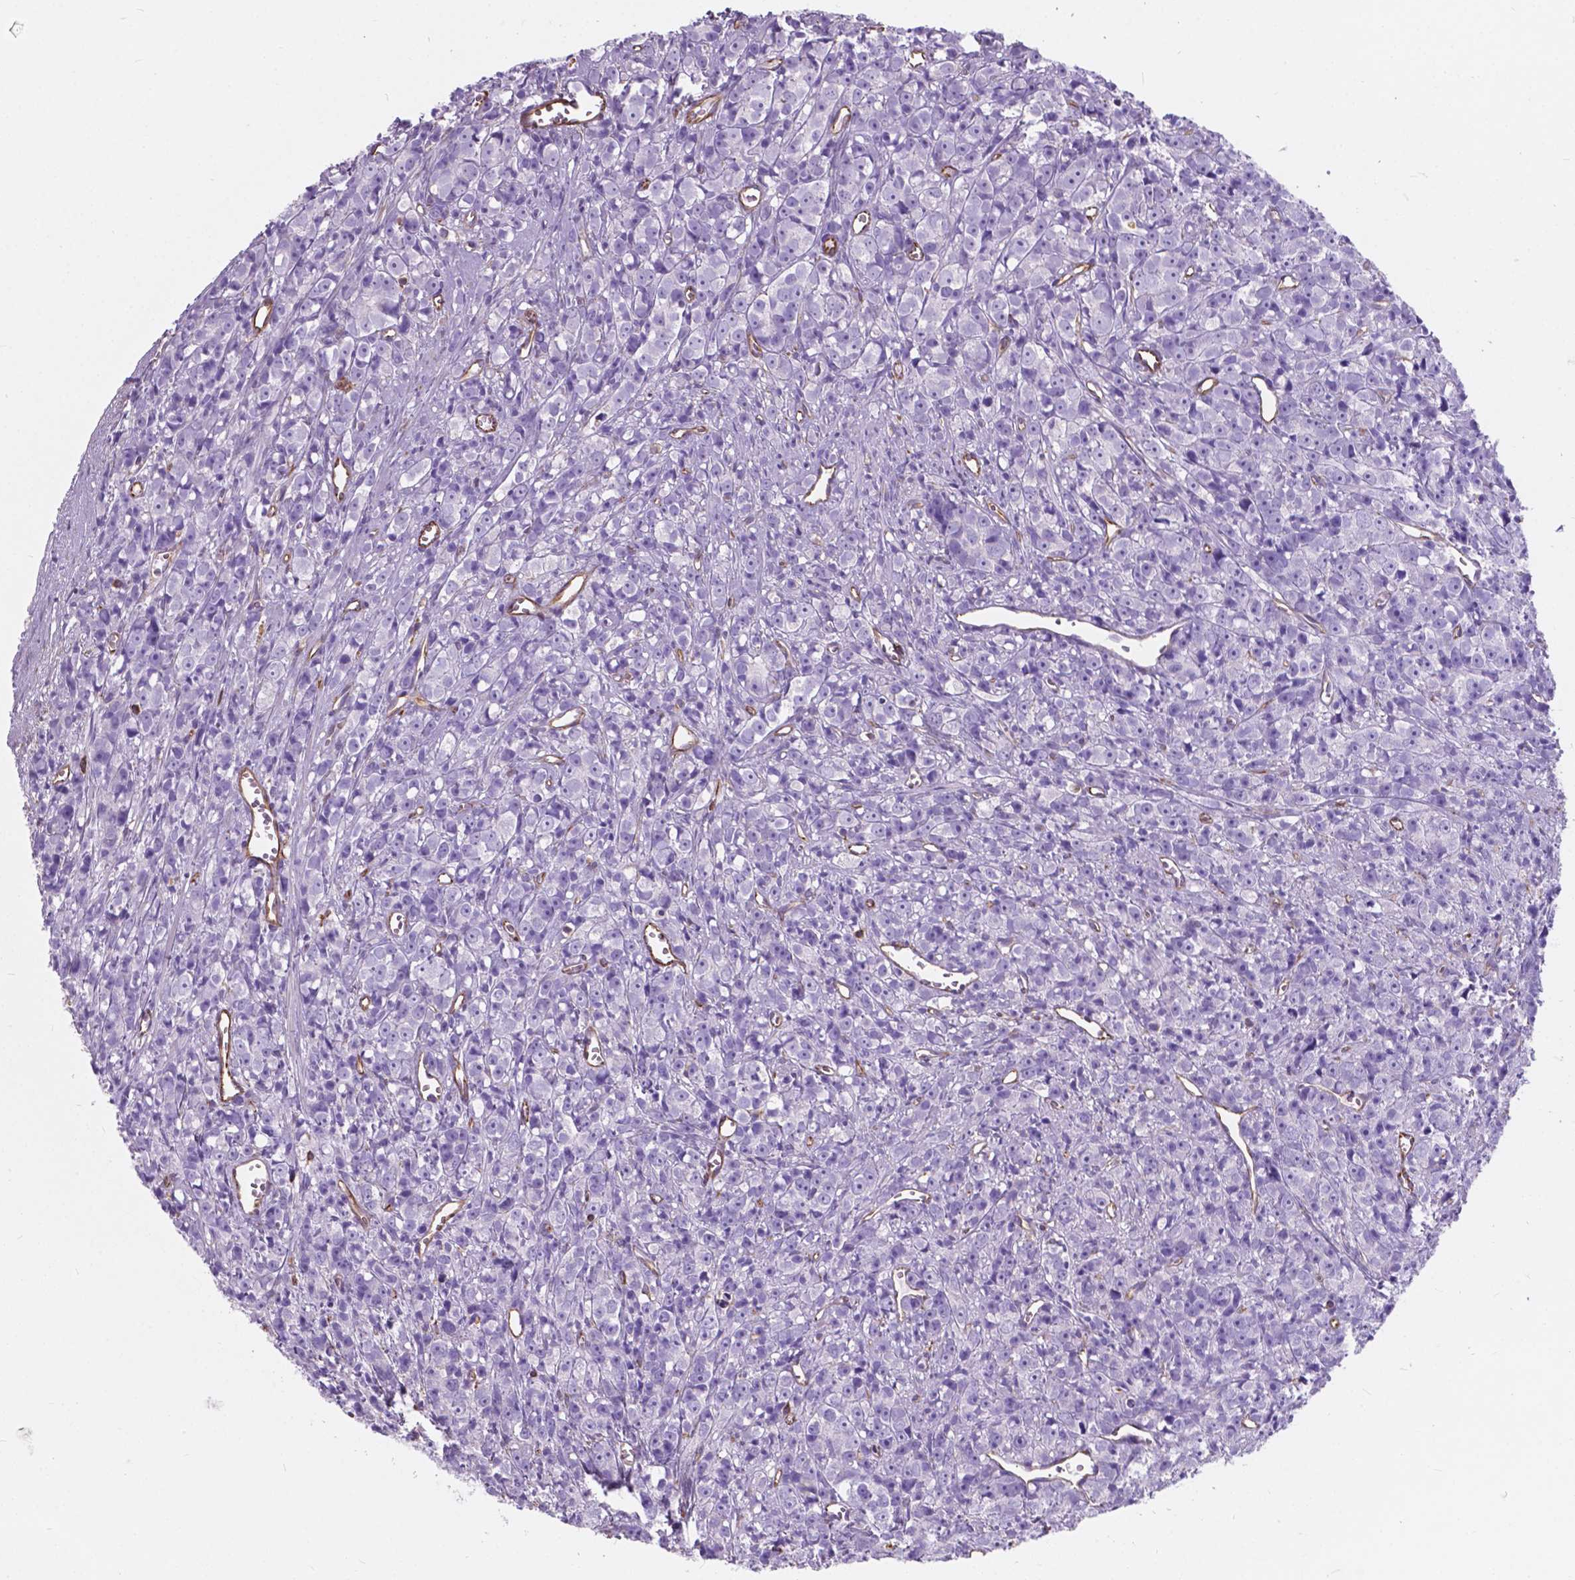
{"staining": {"intensity": "negative", "quantity": "none", "location": "none"}, "tissue": "prostate cancer", "cell_type": "Tumor cells", "image_type": "cancer", "snomed": [{"axis": "morphology", "description": "Adenocarcinoma, High grade"}, {"axis": "topography", "description": "Prostate"}], "caption": "This is an immunohistochemistry (IHC) micrograph of human adenocarcinoma (high-grade) (prostate). There is no staining in tumor cells.", "gene": "AMOT", "patient": {"sex": "male", "age": 77}}